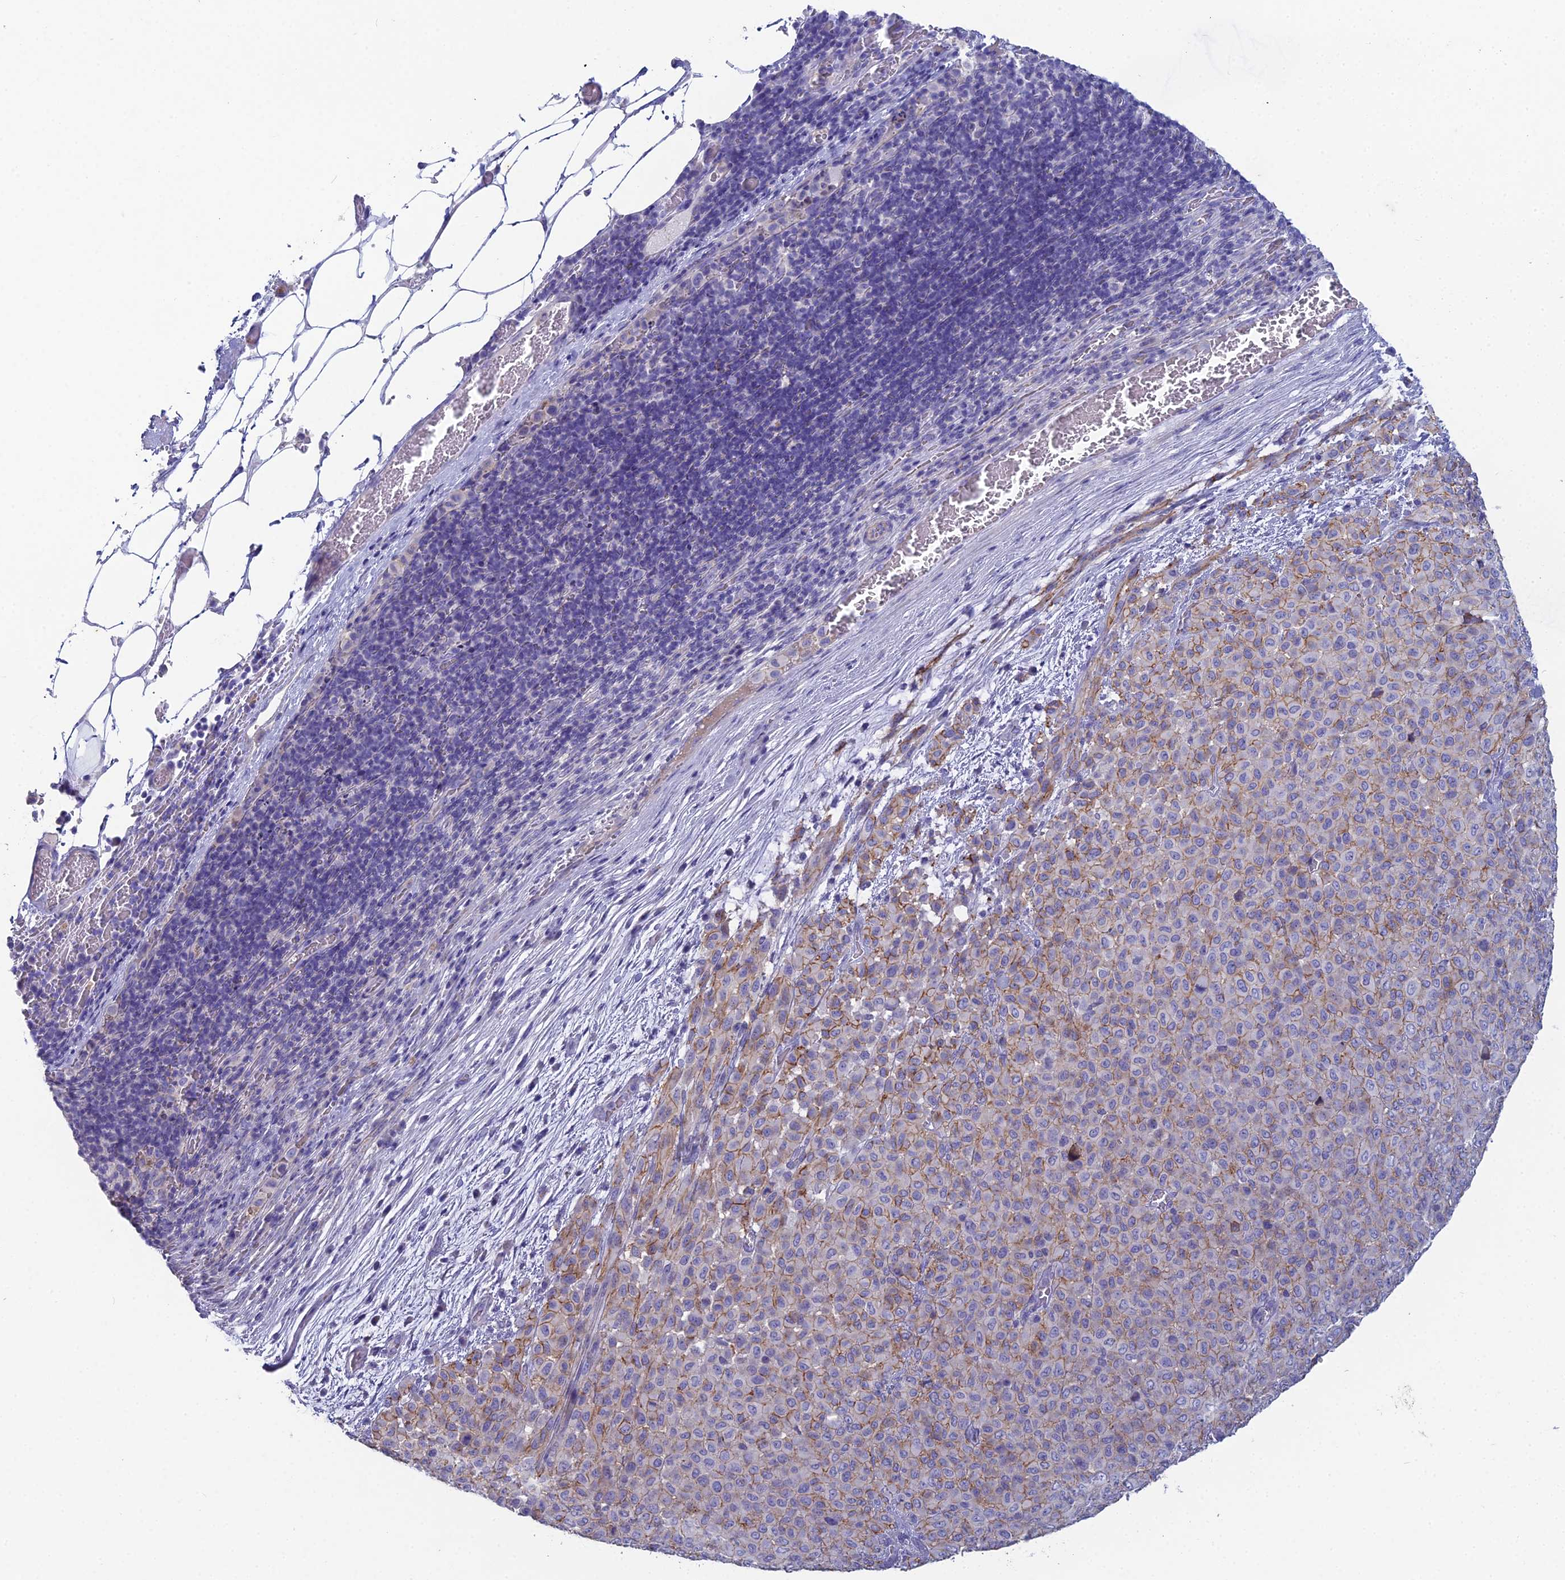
{"staining": {"intensity": "moderate", "quantity": "25%-75%", "location": "cytoplasmic/membranous"}, "tissue": "melanoma", "cell_type": "Tumor cells", "image_type": "cancer", "snomed": [{"axis": "morphology", "description": "Malignant melanoma, Metastatic site"}, {"axis": "topography", "description": "Skin"}], "caption": "Malignant melanoma (metastatic site) stained with IHC shows moderate cytoplasmic/membranous staining in approximately 25%-75% of tumor cells. (DAB (3,3'-diaminobenzidine) IHC, brown staining for protein, blue staining for nuclei).", "gene": "NCAM1", "patient": {"sex": "female", "age": 81}}